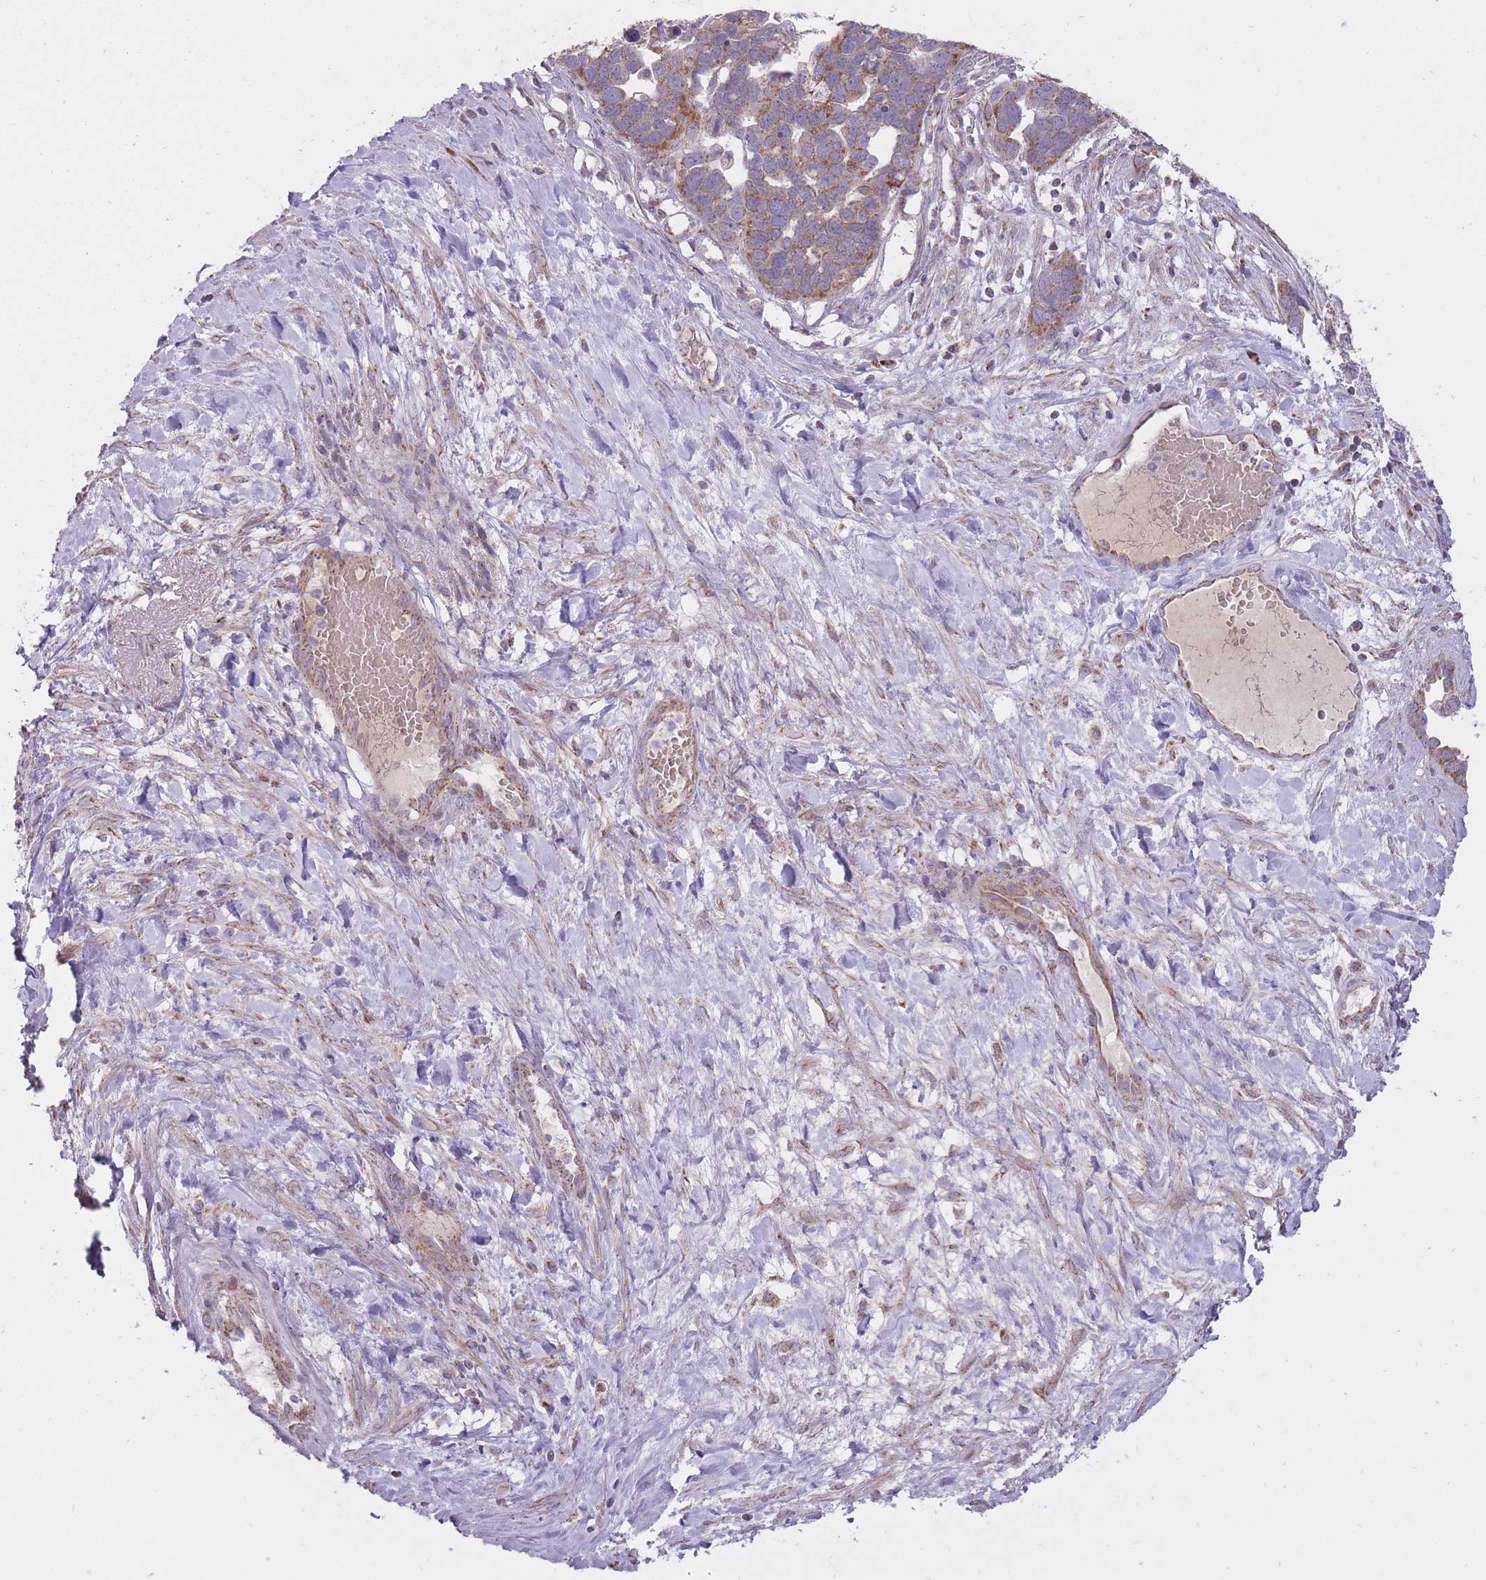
{"staining": {"intensity": "moderate", "quantity": ">75%", "location": "cytoplasmic/membranous"}, "tissue": "ovarian cancer", "cell_type": "Tumor cells", "image_type": "cancer", "snomed": [{"axis": "morphology", "description": "Cystadenocarcinoma, serous, NOS"}, {"axis": "topography", "description": "Ovary"}], "caption": "Ovarian serous cystadenocarcinoma stained for a protein demonstrates moderate cytoplasmic/membranous positivity in tumor cells.", "gene": "LIN7C", "patient": {"sex": "female", "age": 54}}